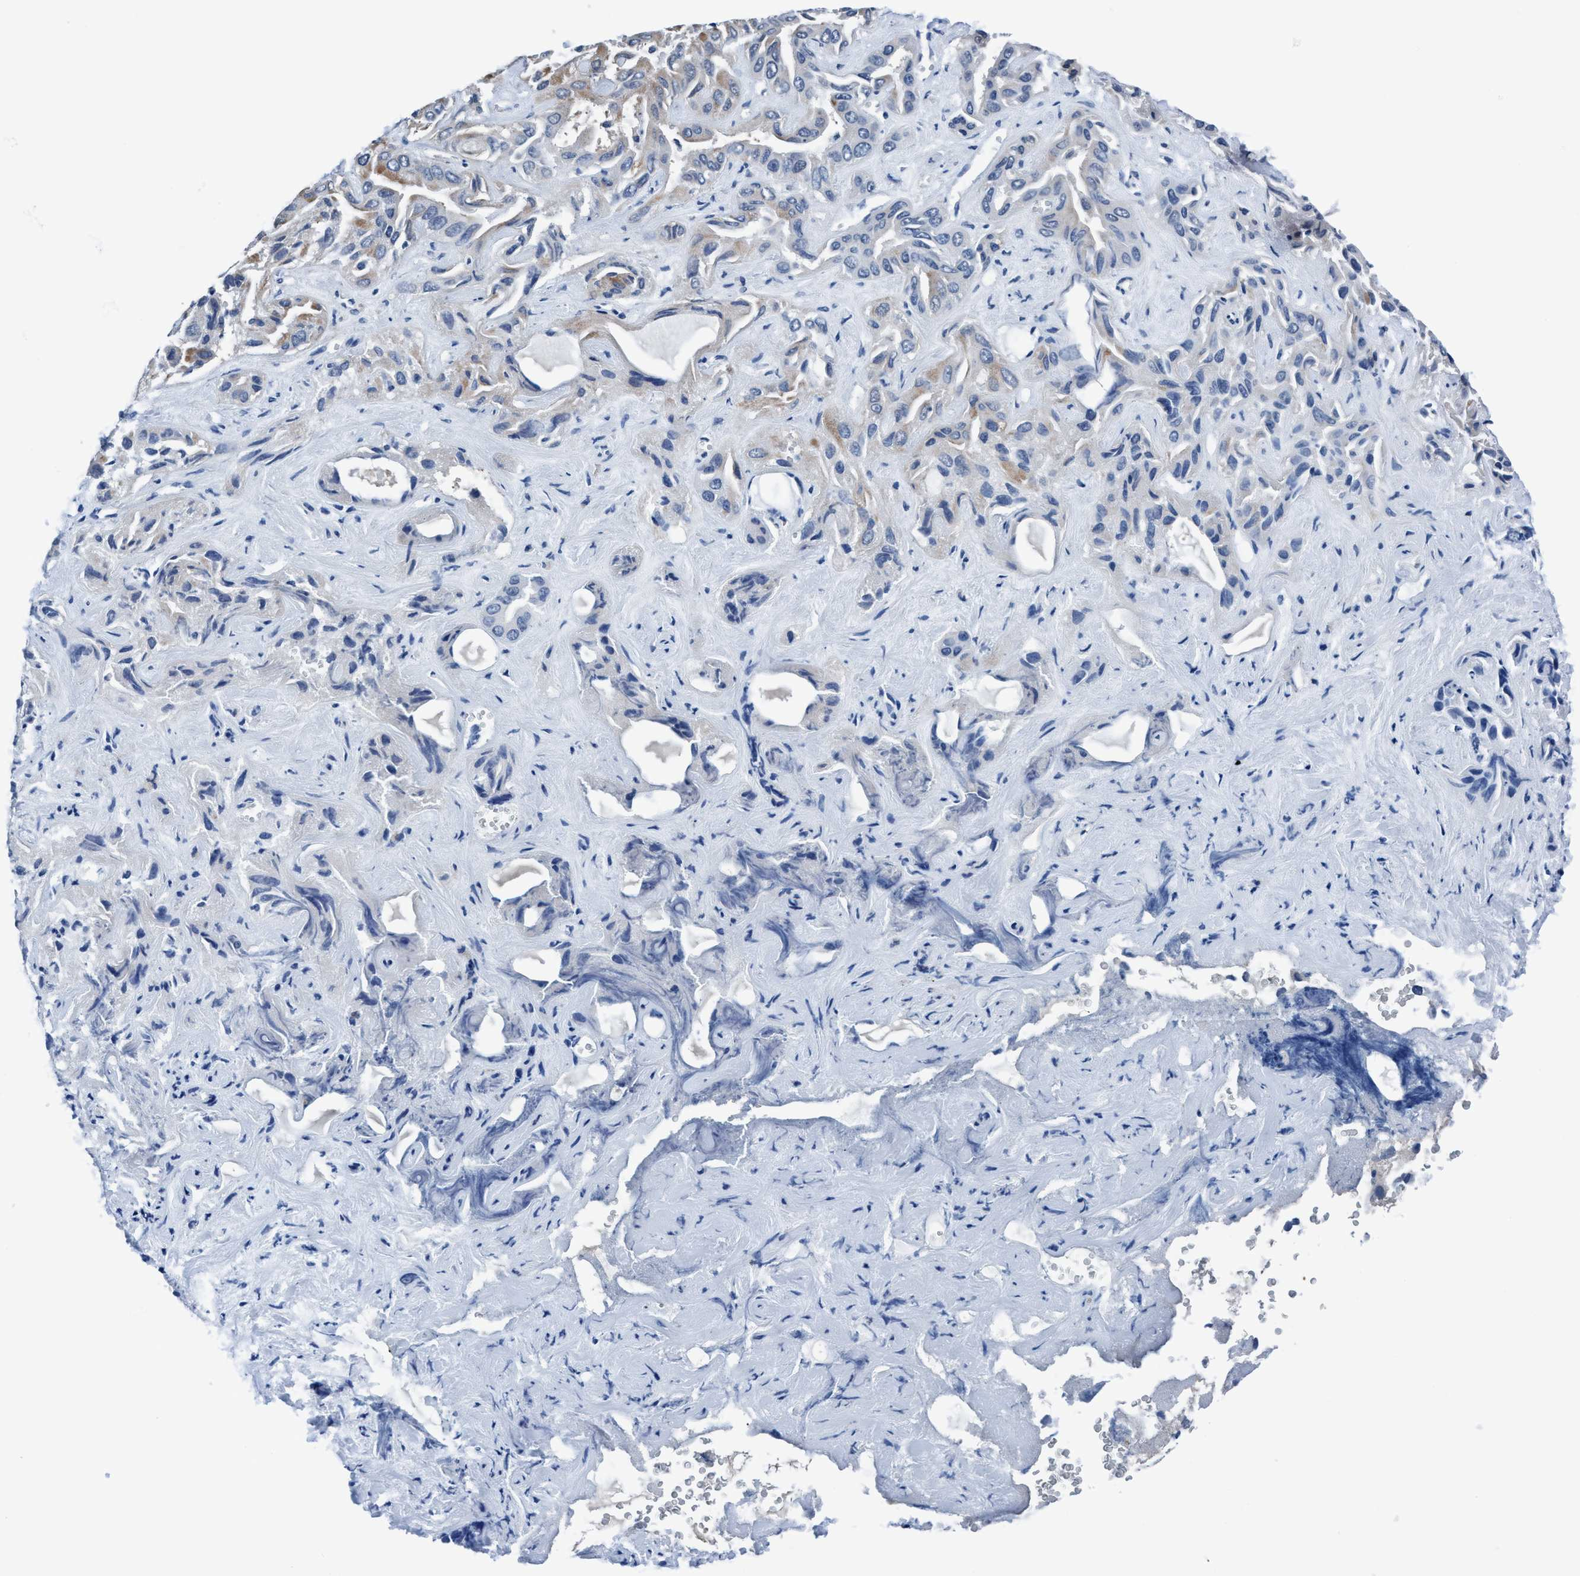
{"staining": {"intensity": "weak", "quantity": "<25%", "location": "cytoplasmic/membranous"}, "tissue": "liver cancer", "cell_type": "Tumor cells", "image_type": "cancer", "snomed": [{"axis": "morphology", "description": "Cholangiocarcinoma"}, {"axis": "topography", "description": "Liver"}], "caption": "Cholangiocarcinoma (liver) stained for a protein using immunohistochemistry (IHC) displays no staining tumor cells.", "gene": "TMEM94", "patient": {"sex": "female", "age": 52}}